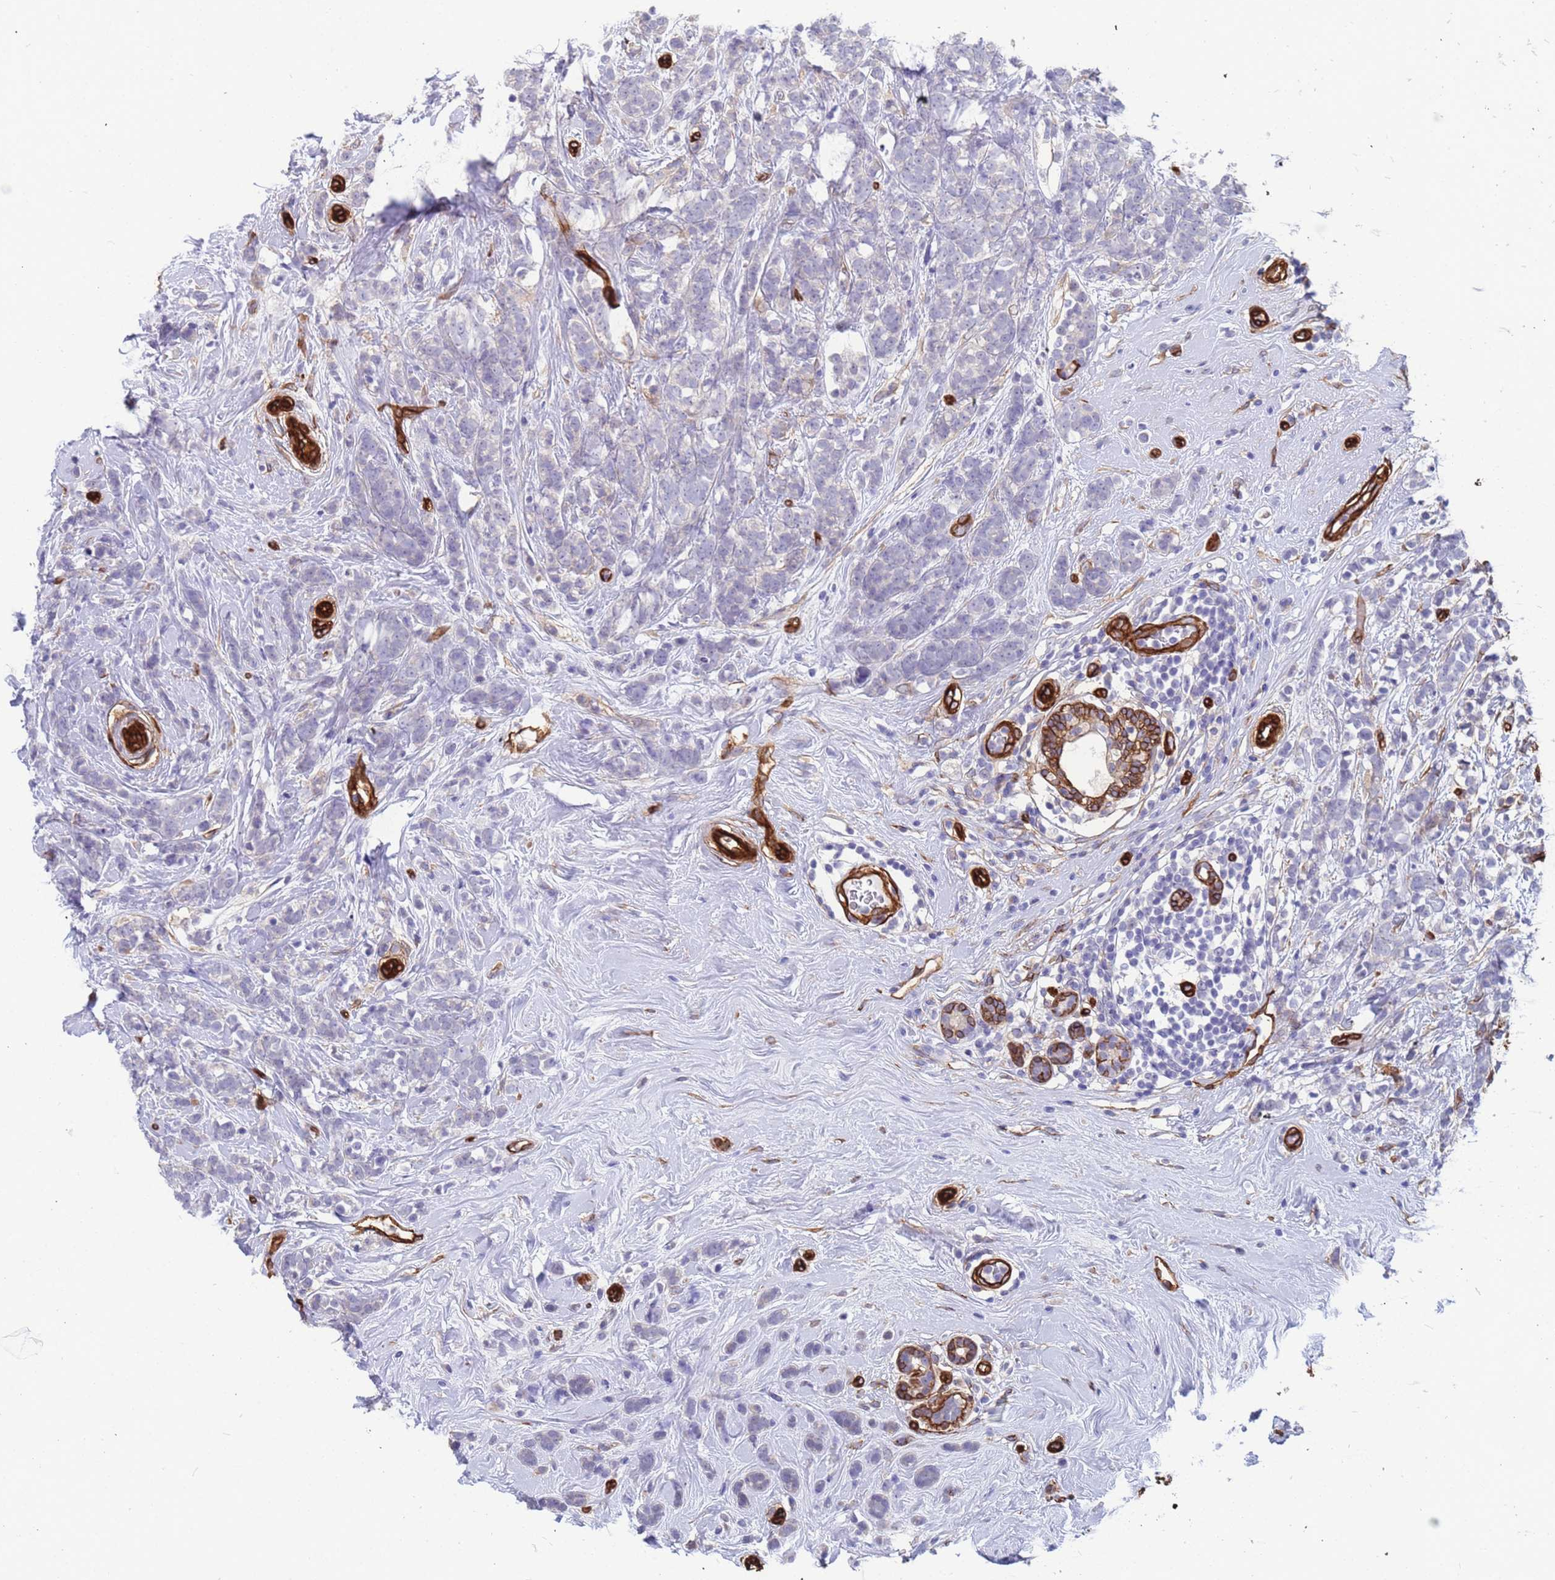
{"staining": {"intensity": "negative", "quantity": "none", "location": "none"}, "tissue": "breast cancer", "cell_type": "Tumor cells", "image_type": "cancer", "snomed": [{"axis": "morphology", "description": "Lobular carcinoma"}, {"axis": "topography", "description": "Breast"}], "caption": "Human breast lobular carcinoma stained for a protein using immunohistochemistry displays no staining in tumor cells.", "gene": "EHD2", "patient": {"sex": "female", "age": 58}}